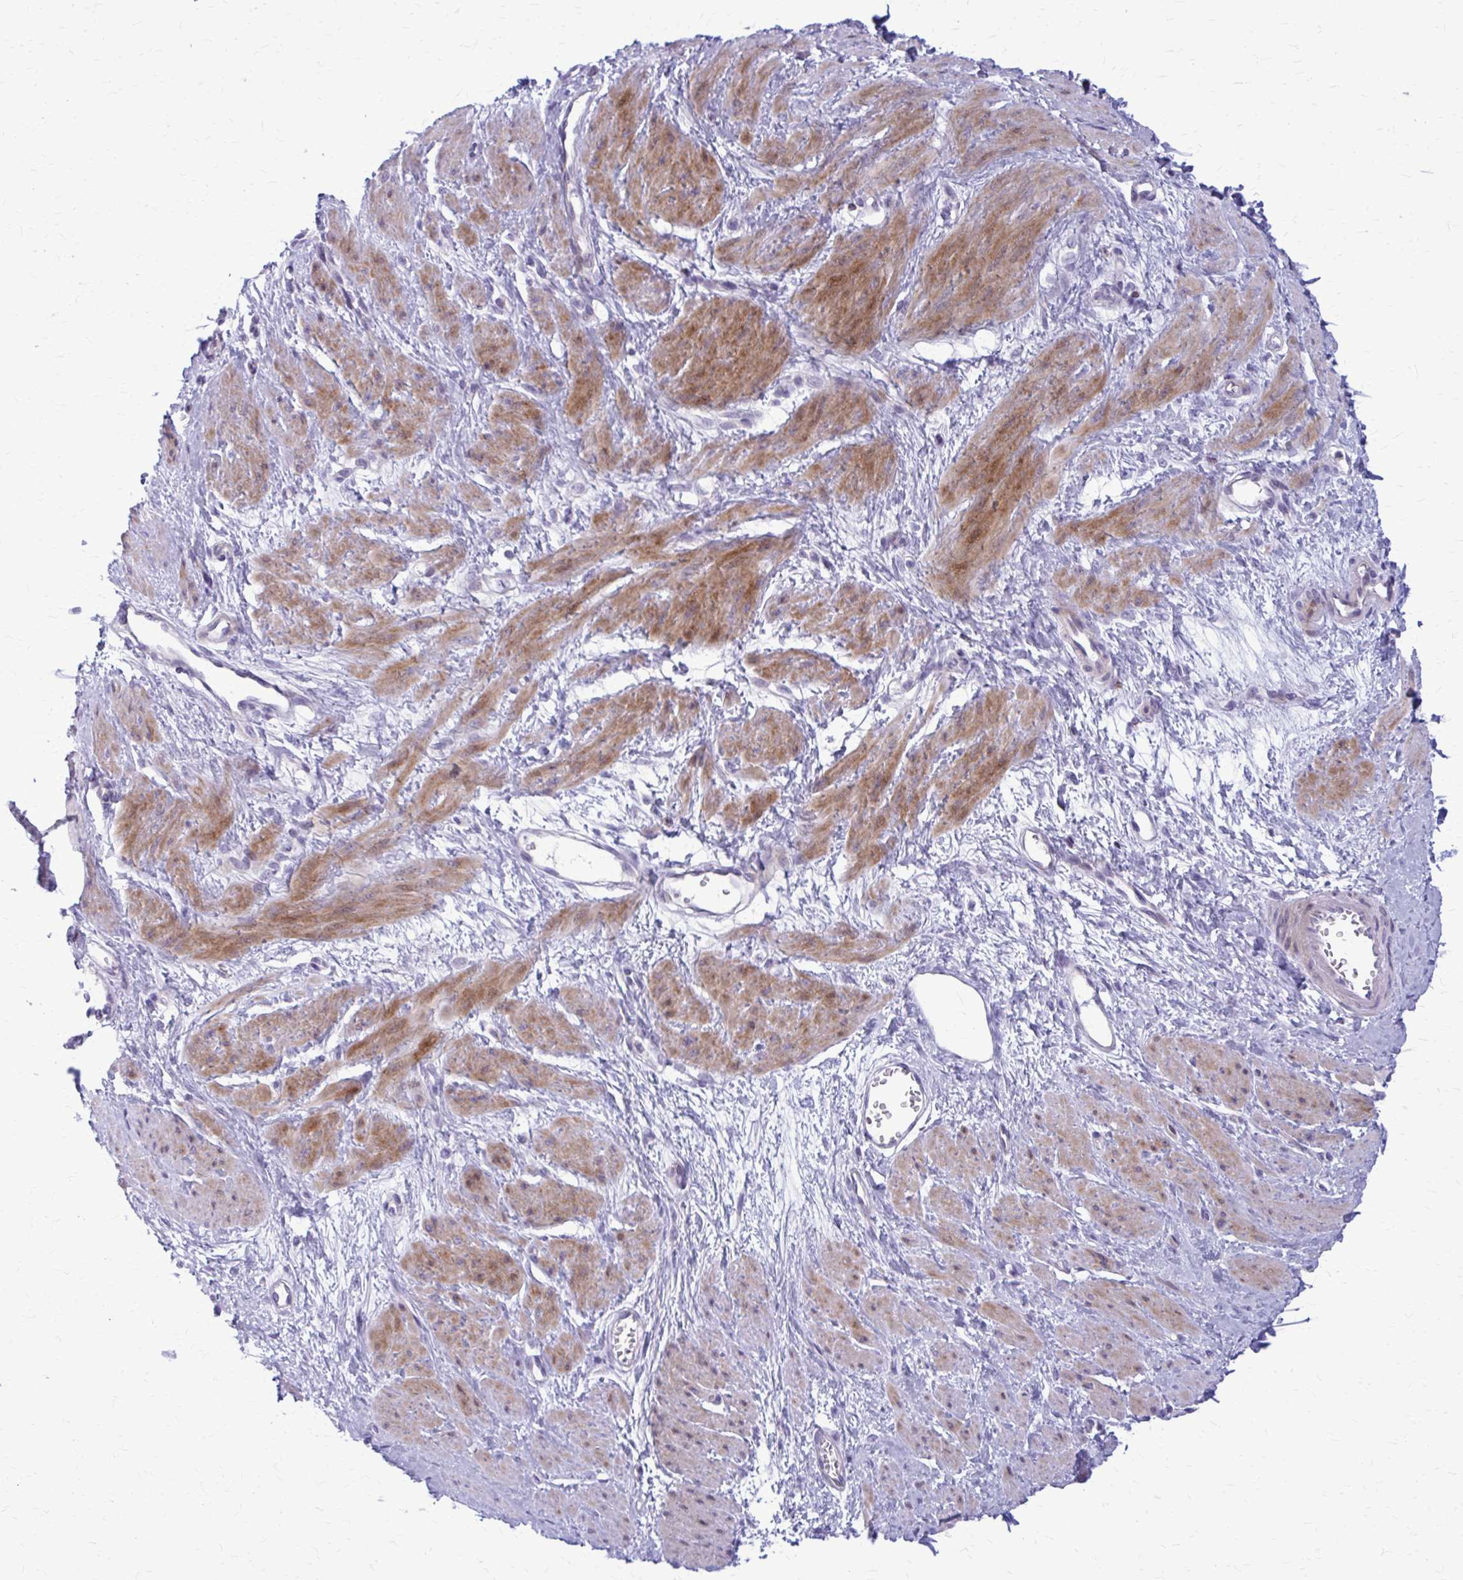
{"staining": {"intensity": "moderate", "quantity": "25%-75%", "location": "cytoplasmic/membranous"}, "tissue": "smooth muscle", "cell_type": "Smooth muscle cells", "image_type": "normal", "snomed": [{"axis": "morphology", "description": "Normal tissue, NOS"}, {"axis": "topography", "description": "Smooth muscle"}, {"axis": "topography", "description": "Uterus"}], "caption": "The photomicrograph shows staining of benign smooth muscle, revealing moderate cytoplasmic/membranous protein staining (brown color) within smooth muscle cells. The staining is performed using DAB brown chromogen to label protein expression. The nuclei are counter-stained blue using hematoxylin.", "gene": "PEDS1", "patient": {"sex": "female", "age": 39}}